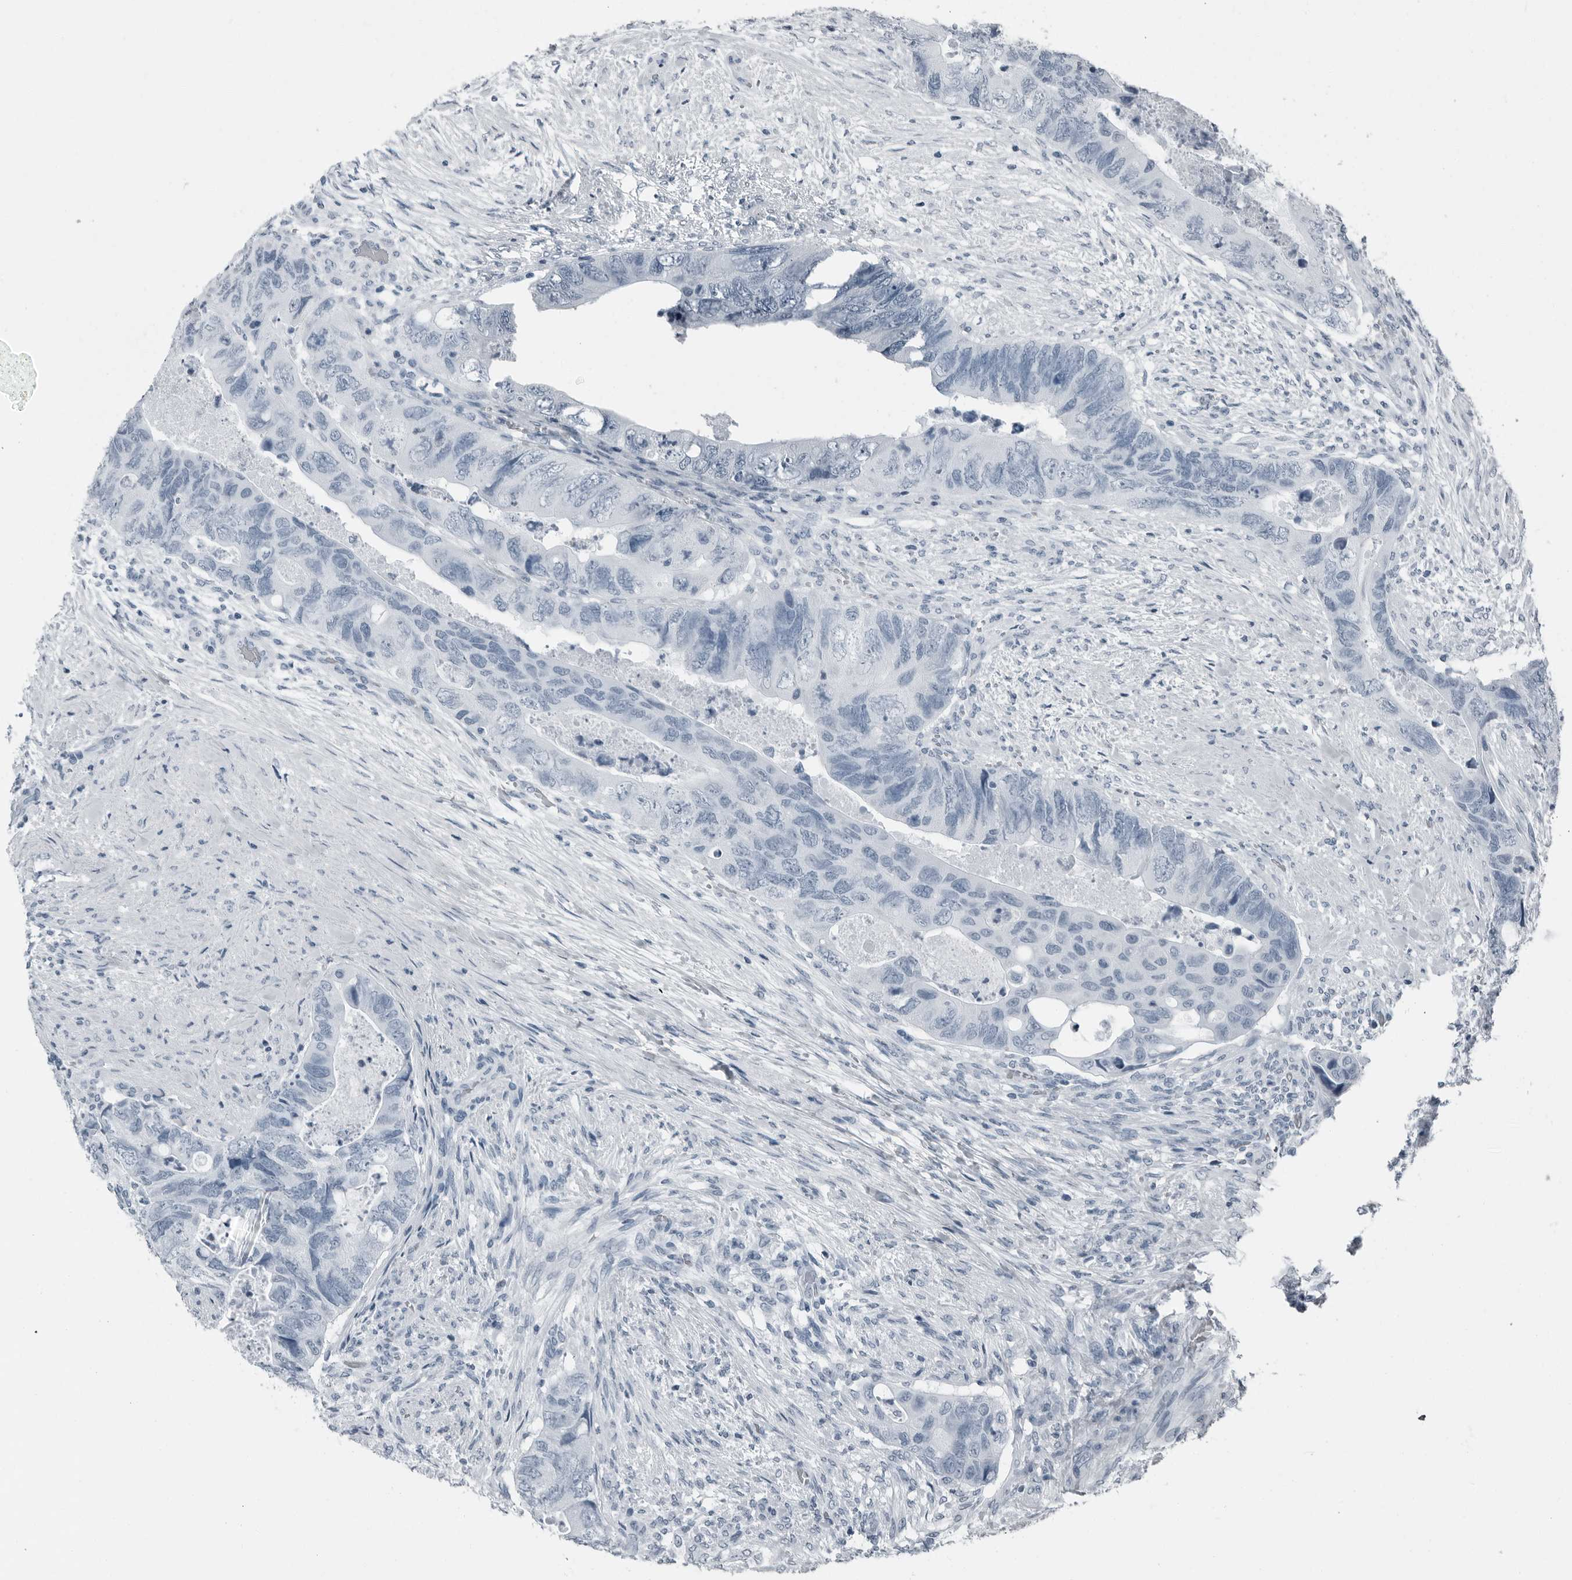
{"staining": {"intensity": "negative", "quantity": "none", "location": "none"}, "tissue": "colorectal cancer", "cell_type": "Tumor cells", "image_type": "cancer", "snomed": [{"axis": "morphology", "description": "Adenocarcinoma, NOS"}, {"axis": "topography", "description": "Rectum"}], "caption": "High magnification brightfield microscopy of colorectal adenocarcinoma stained with DAB (3,3'-diaminobenzidine) (brown) and counterstained with hematoxylin (blue): tumor cells show no significant expression.", "gene": "PRSS1", "patient": {"sex": "male", "age": 63}}